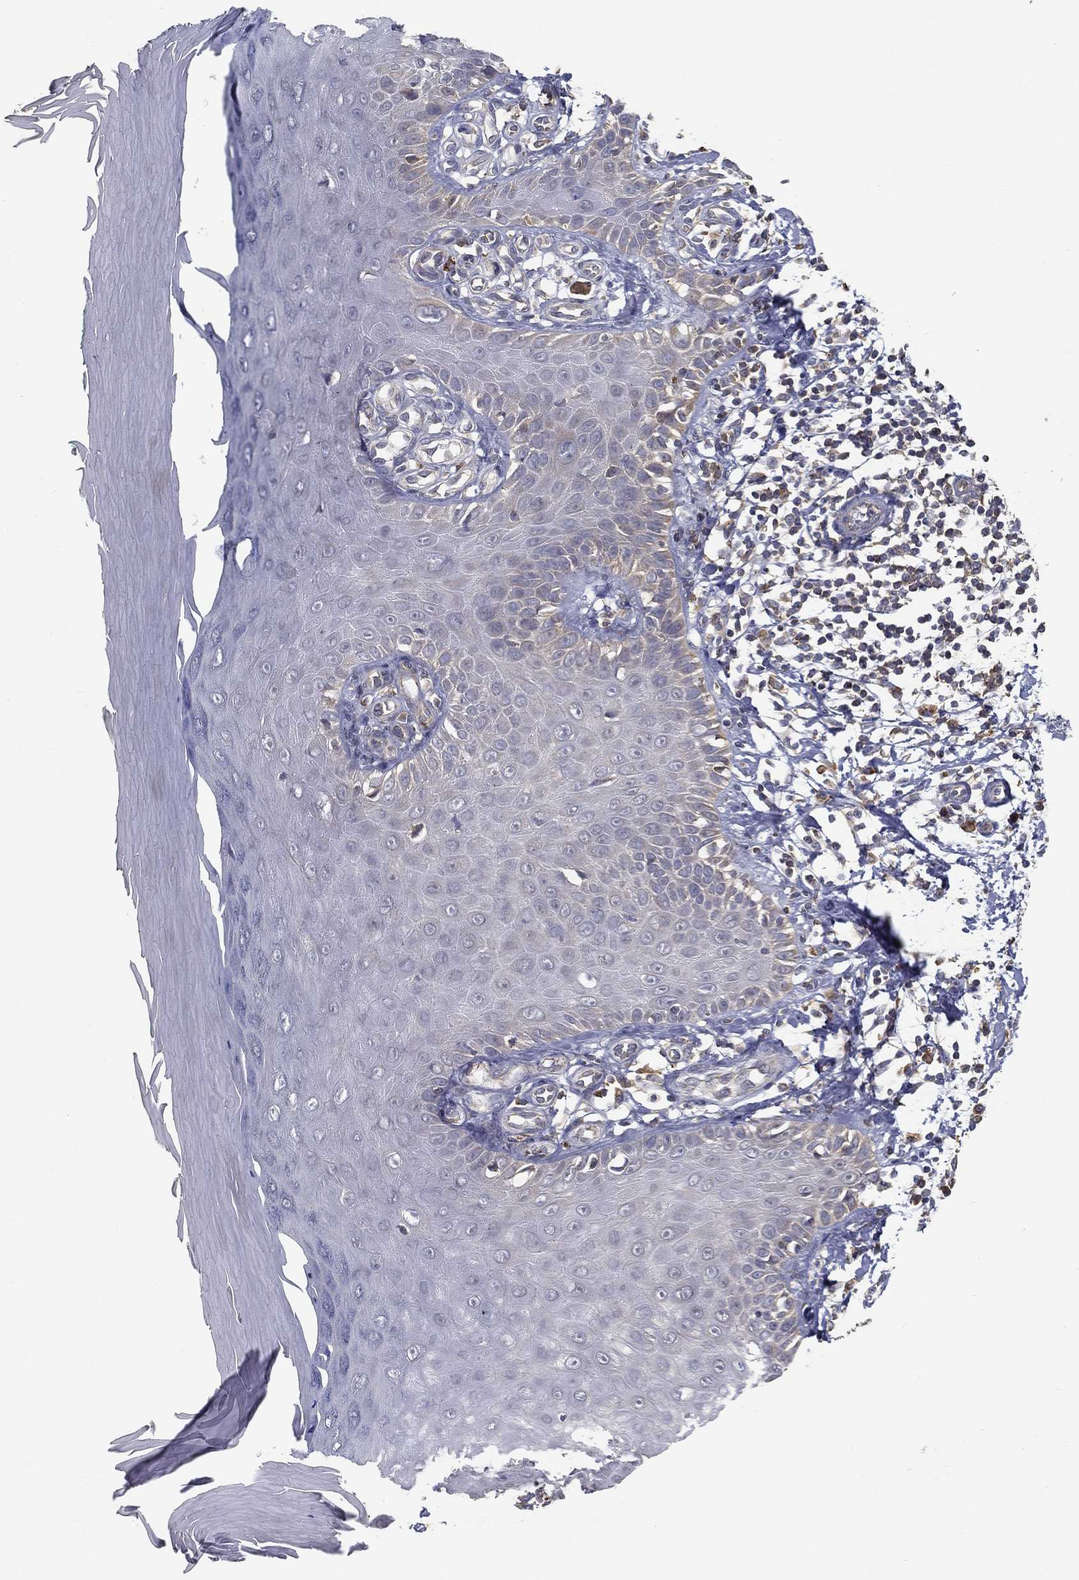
{"staining": {"intensity": "negative", "quantity": "none", "location": "none"}, "tissue": "skin", "cell_type": "Fibroblasts", "image_type": "normal", "snomed": [{"axis": "morphology", "description": "Normal tissue, NOS"}, {"axis": "morphology", "description": "Inflammation, NOS"}, {"axis": "morphology", "description": "Fibrosis, NOS"}, {"axis": "topography", "description": "Skin"}], "caption": "Human skin stained for a protein using IHC shows no positivity in fibroblasts.", "gene": "MT", "patient": {"sex": "male", "age": 71}}